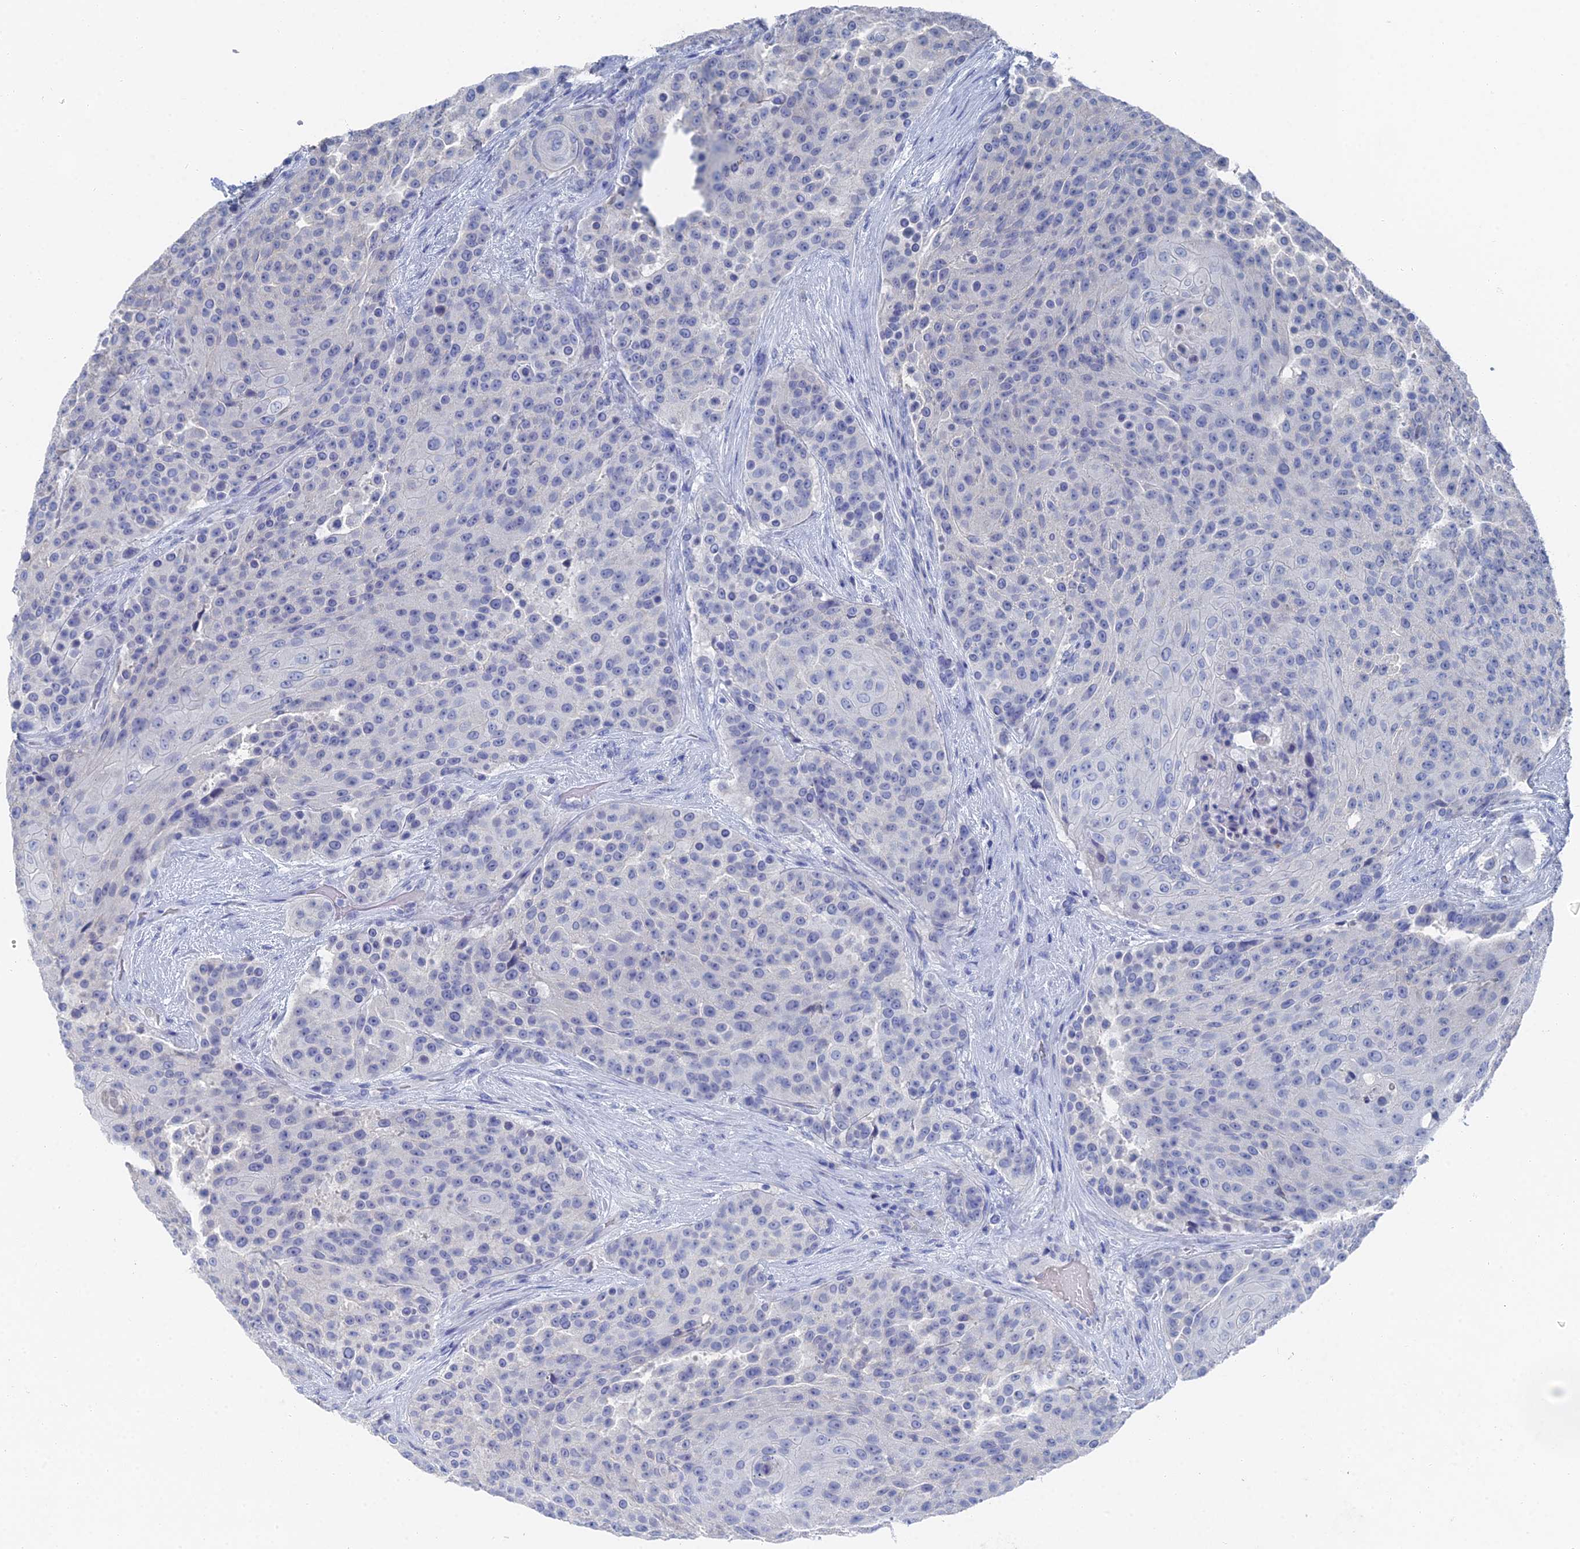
{"staining": {"intensity": "negative", "quantity": "none", "location": "none"}, "tissue": "urothelial cancer", "cell_type": "Tumor cells", "image_type": "cancer", "snomed": [{"axis": "morphology", "description": "Urothelial carcinoma, High grade"}, {"axis": "topography", "description": "Urinary bladder"}], "caption": "Immunohistochemical staining of urothelial cancer exhibits no significant expression in tumor cells. (DAB (3,3'-diaminobenzidine) immunohistochemistry (IHC), high magnification).", "gene": "GFAP", "patient": {"sex": "female", "age": 63}}